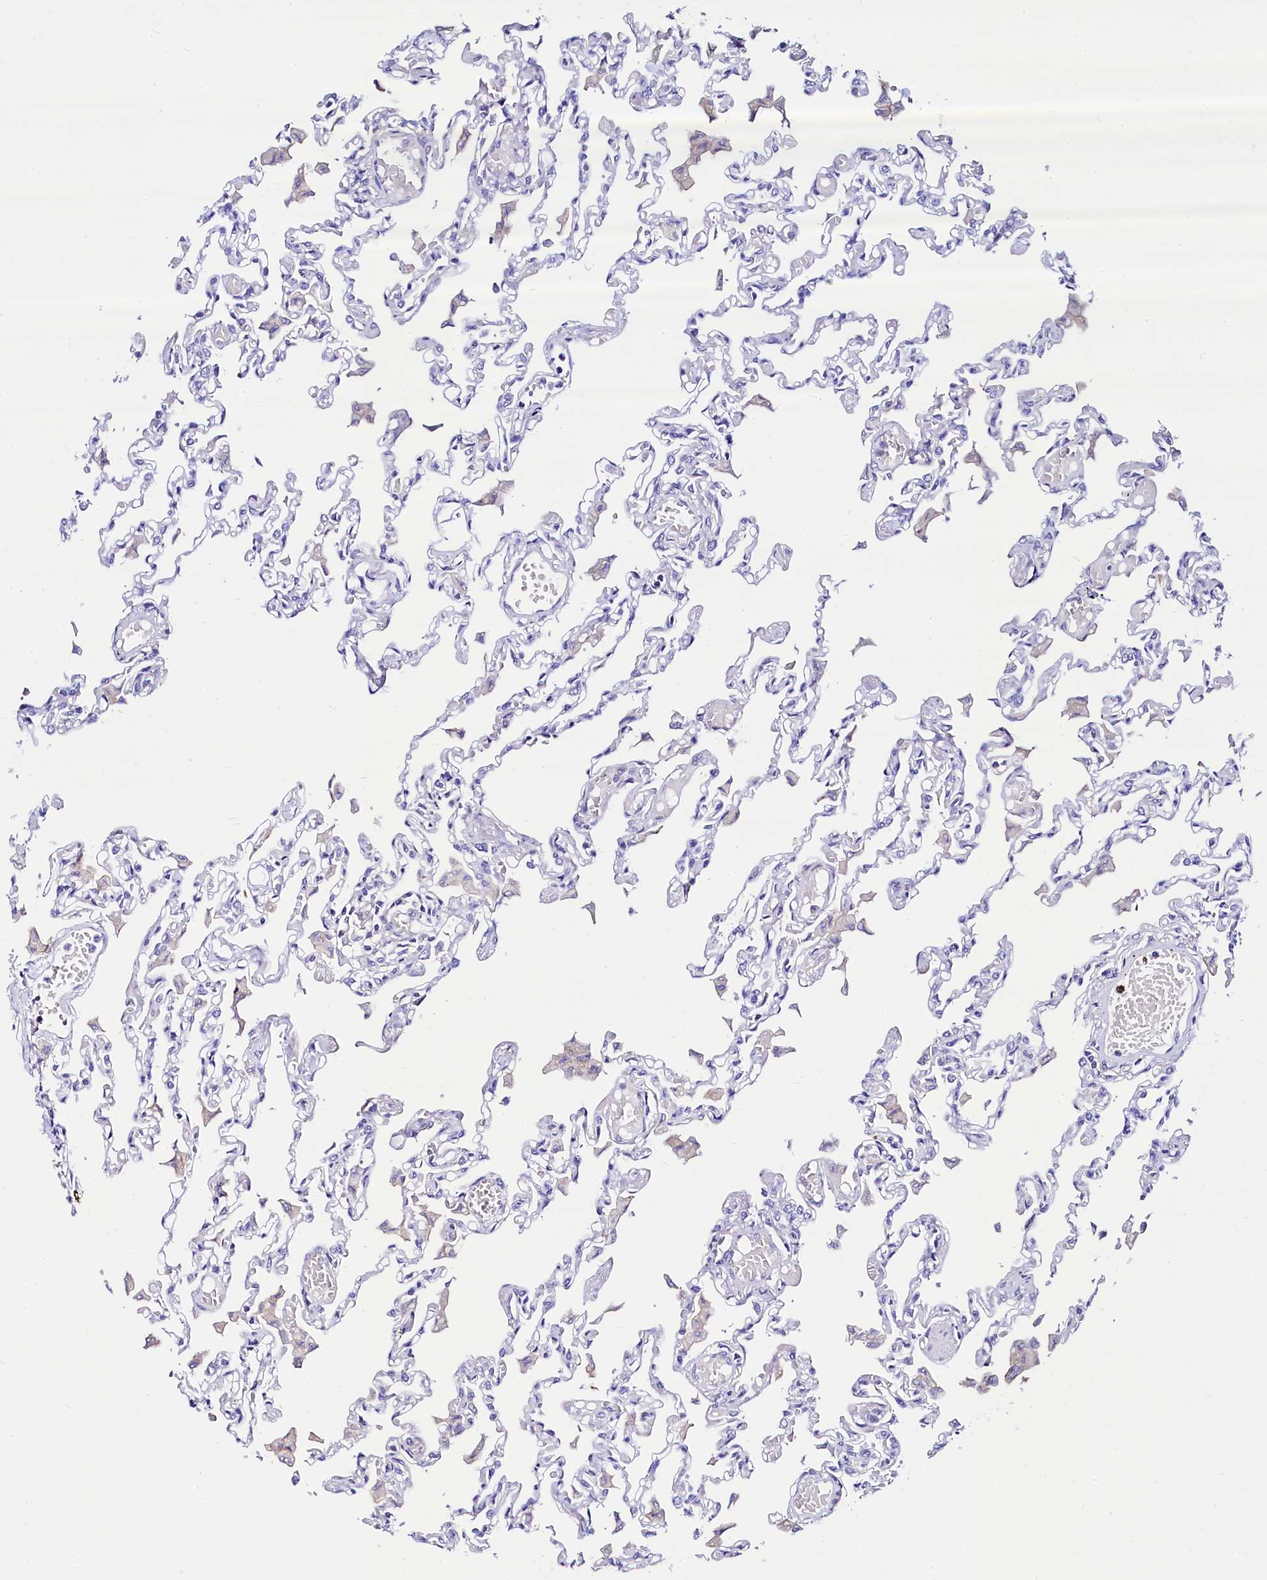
{"staining": {"intensity": "negative", "quantity": "none", "location": "none"}, "tissue": "lung", "cell_type": "Alveolar cells", "image_type": "normal", "snomed": [{"axis": "morphology", "description": "Normal tissue, NOS"}, {"axis": "topography", "description": "Bronchus"}, {"axis": "topography", "description": "Lung"}], "caption": "Benign lung was stained to show a protein in brown. There is no significant staining in alveolar cells.", "gene": "RBP3", "patient": {"sex": "female", "age": 49}}